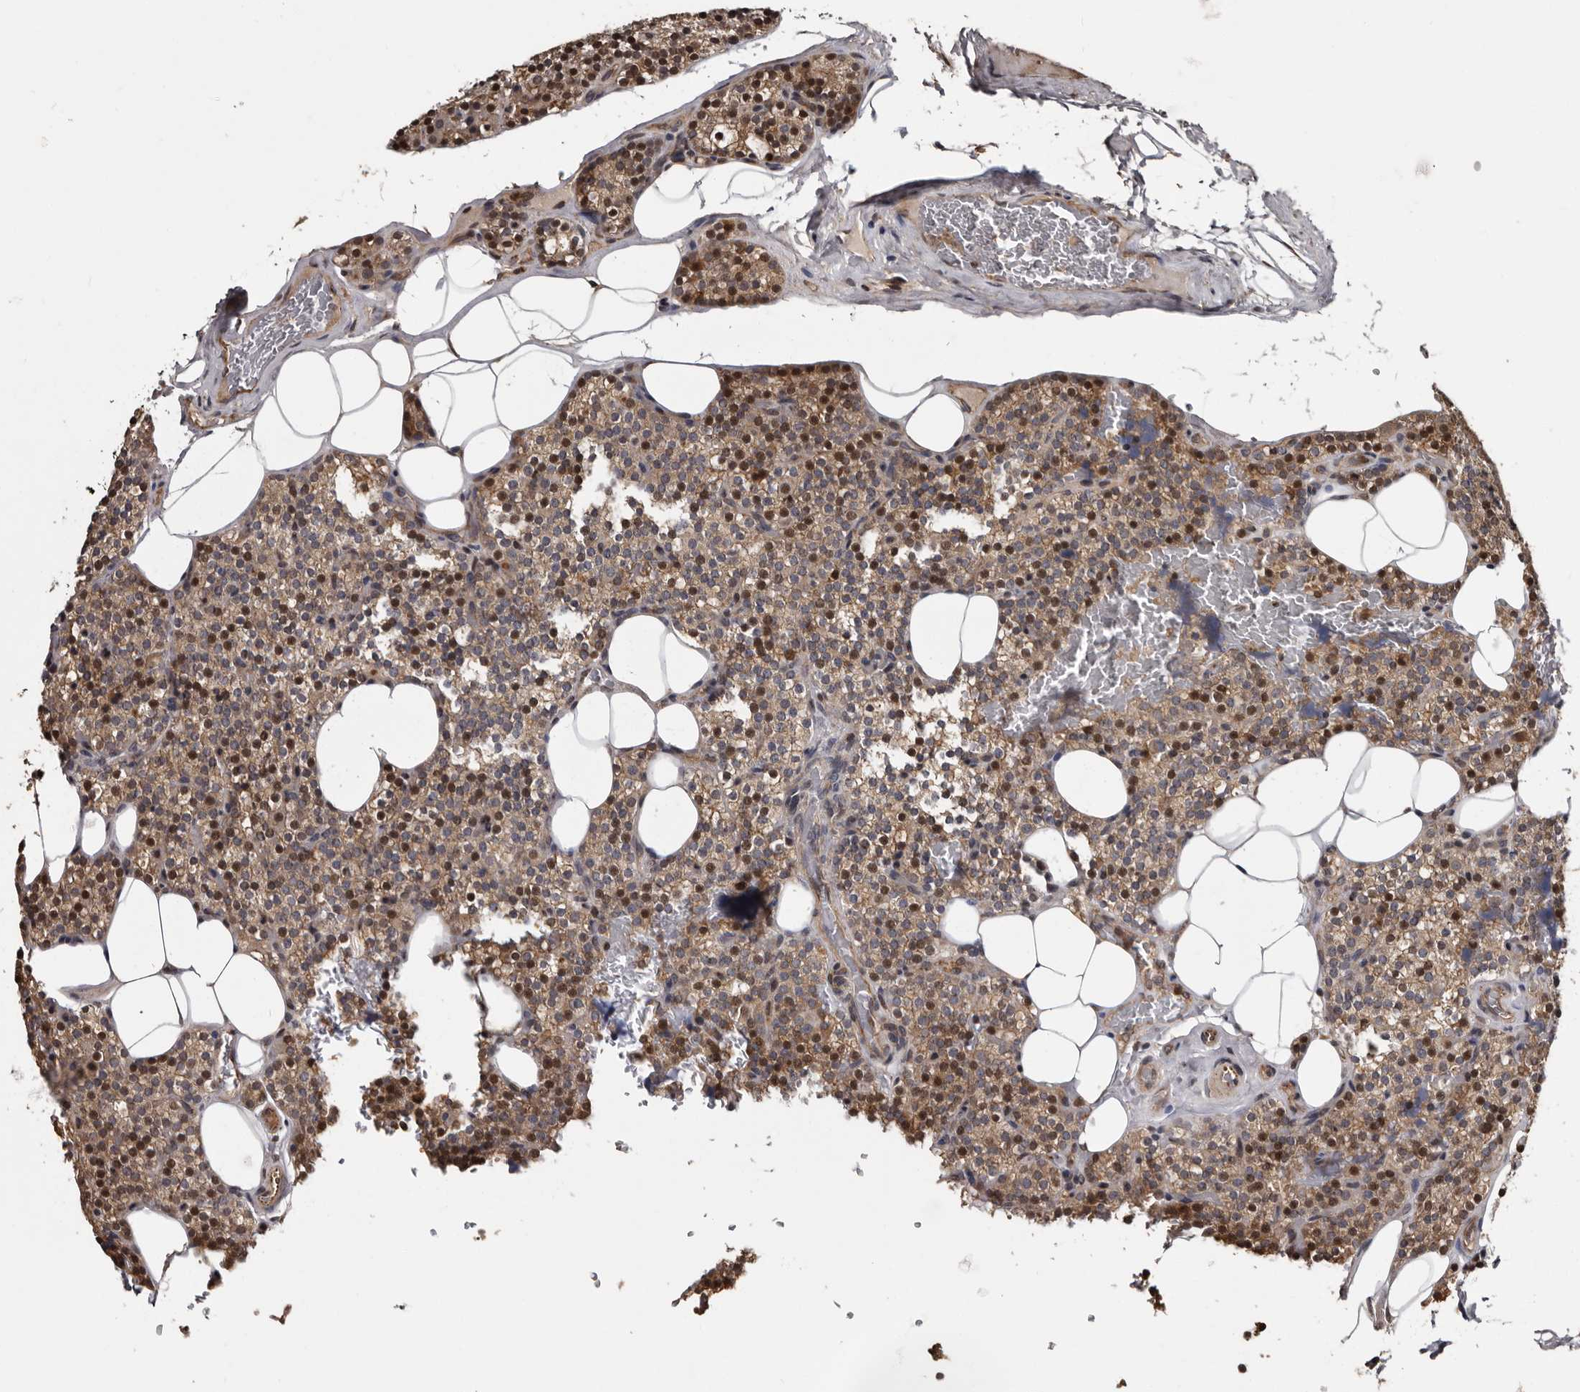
{"staining": {"intensity": "moderate", "quantity": ">75%", "location": "cytoplasmic/membranous,nuclear"}, "tissue": "parathyroid gland", "cell_type": "Glandular cells", "image_type": "normal", "snomed": [{"axis": "morphology", "description": "Normal tissue, NOS"}, {"axis": "morphology", "description": "Inflammation chronic"}, {"axis": "morphology", "description": "Goiter, colloid"}, {"axis": "topography", "description": "Thyroid gland"}, {"axis": "topography", "description": "Parathyroid gland"}], "caption": "IHC (DAB) staining of normal human parathyroid gland displays moderate cytoplasmic/membranous,nuclear protein expression in about >75% of glandular cells. (Brightfield microscopy of DAB IHC at high magnification).", "gene": "SERTAD4", "patient": {"sex": "male", "age": 65}}